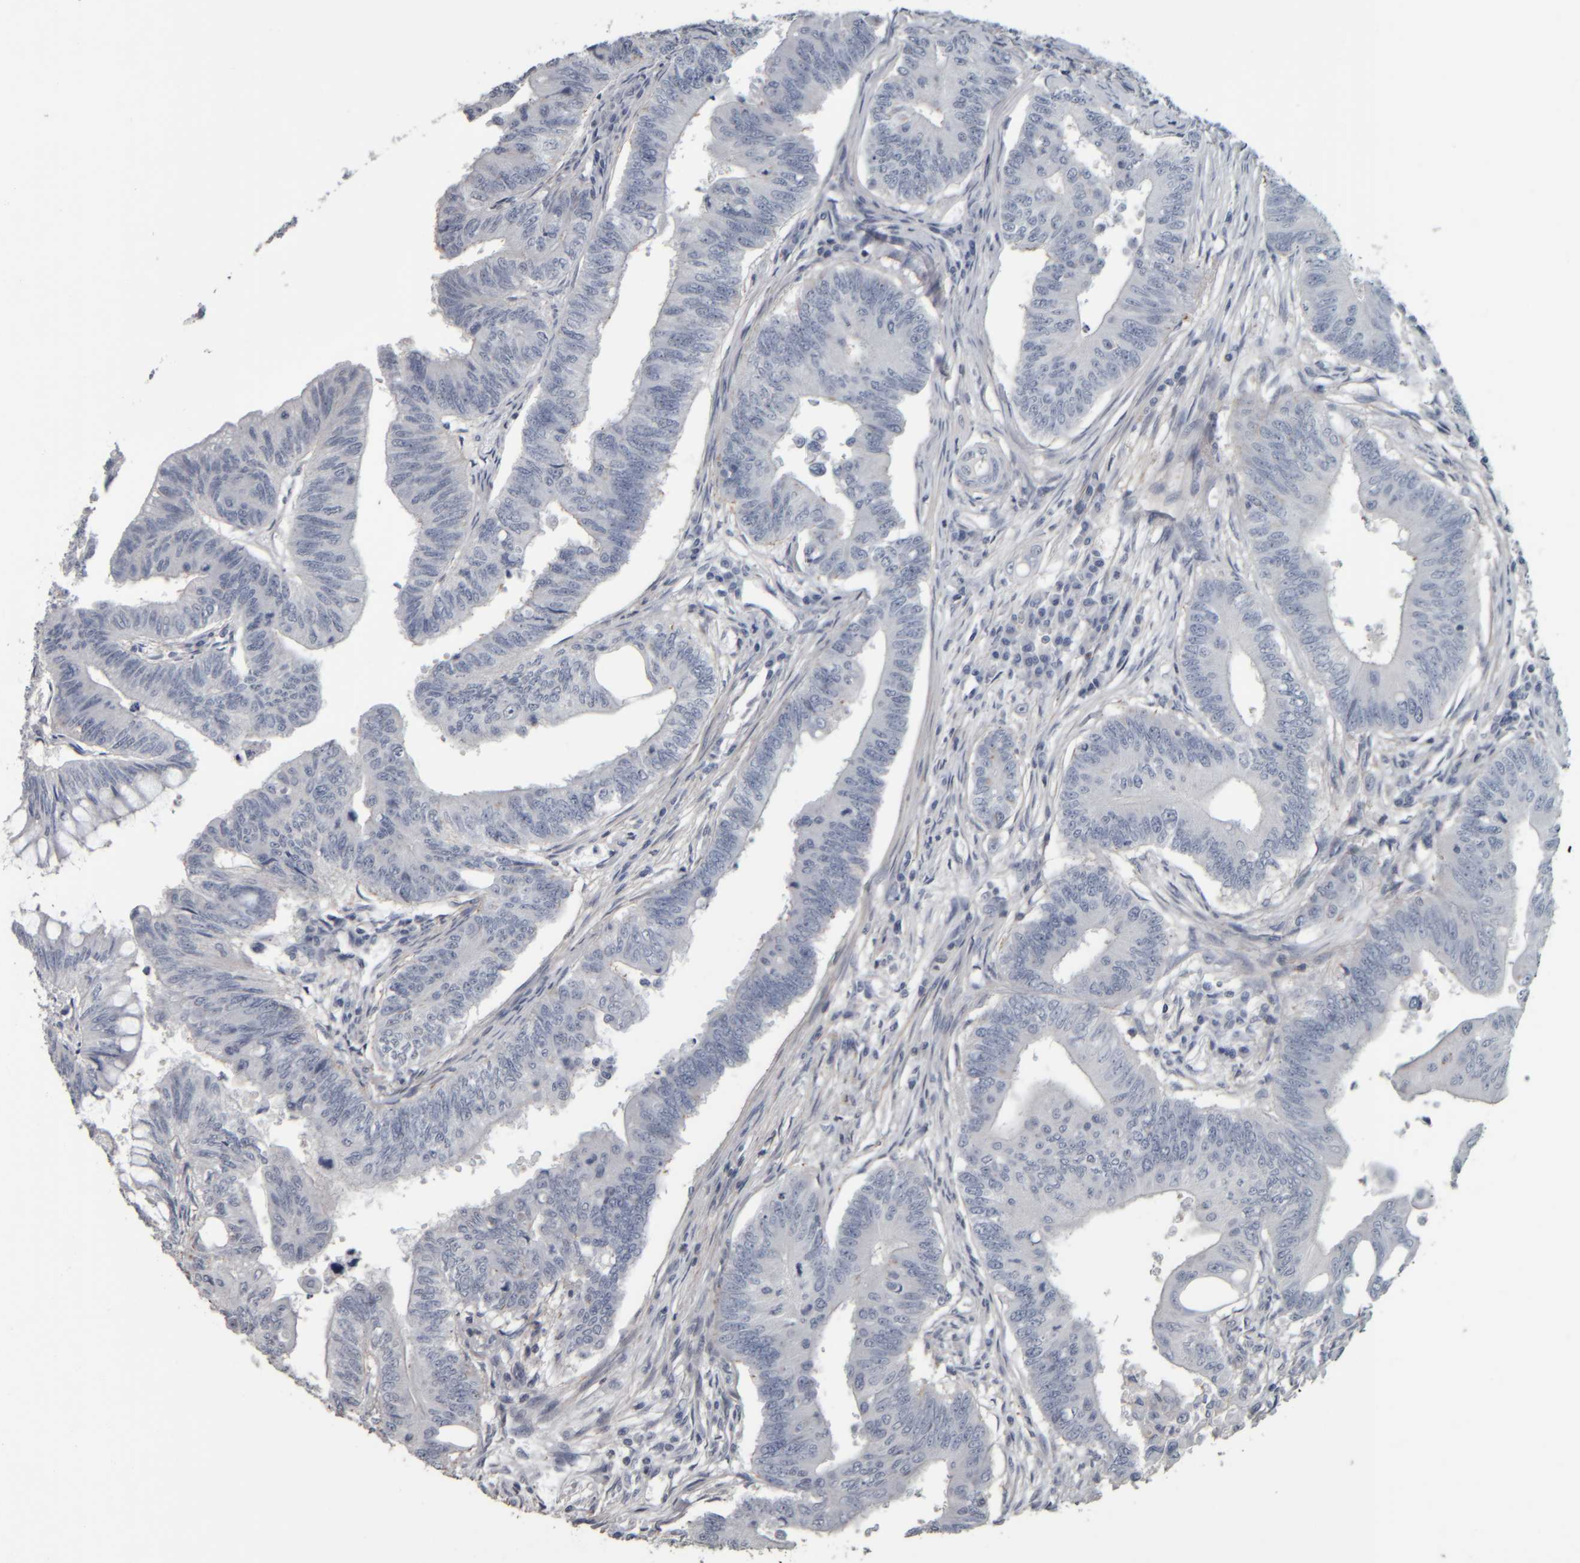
{"staining": {"intensity": "negative", "quantity": "none", "location": "none"}, "tissue": "colorectal cancer", "cell_type": "Tumor cells", "image_type": "cancer", "snomed": [{"axis": "morphology", "description": "Adenoma, NOS"}, {"axis": "morphology", "description": "Adenocarcinoma, NOS"}, {"axis": "topography", "description": "Colon"}], "caption": "A histopathology image of adenoma (colorectal) stained for a protein demonstrates no brown staining in tumor cells. (DAB (3,3'-diaminobenzidine) immunohistochemistry (IHC) with hematoxylin counter stain).", "gene": "CAVIN4", "patient": {"sex": "male", "age": 79}}